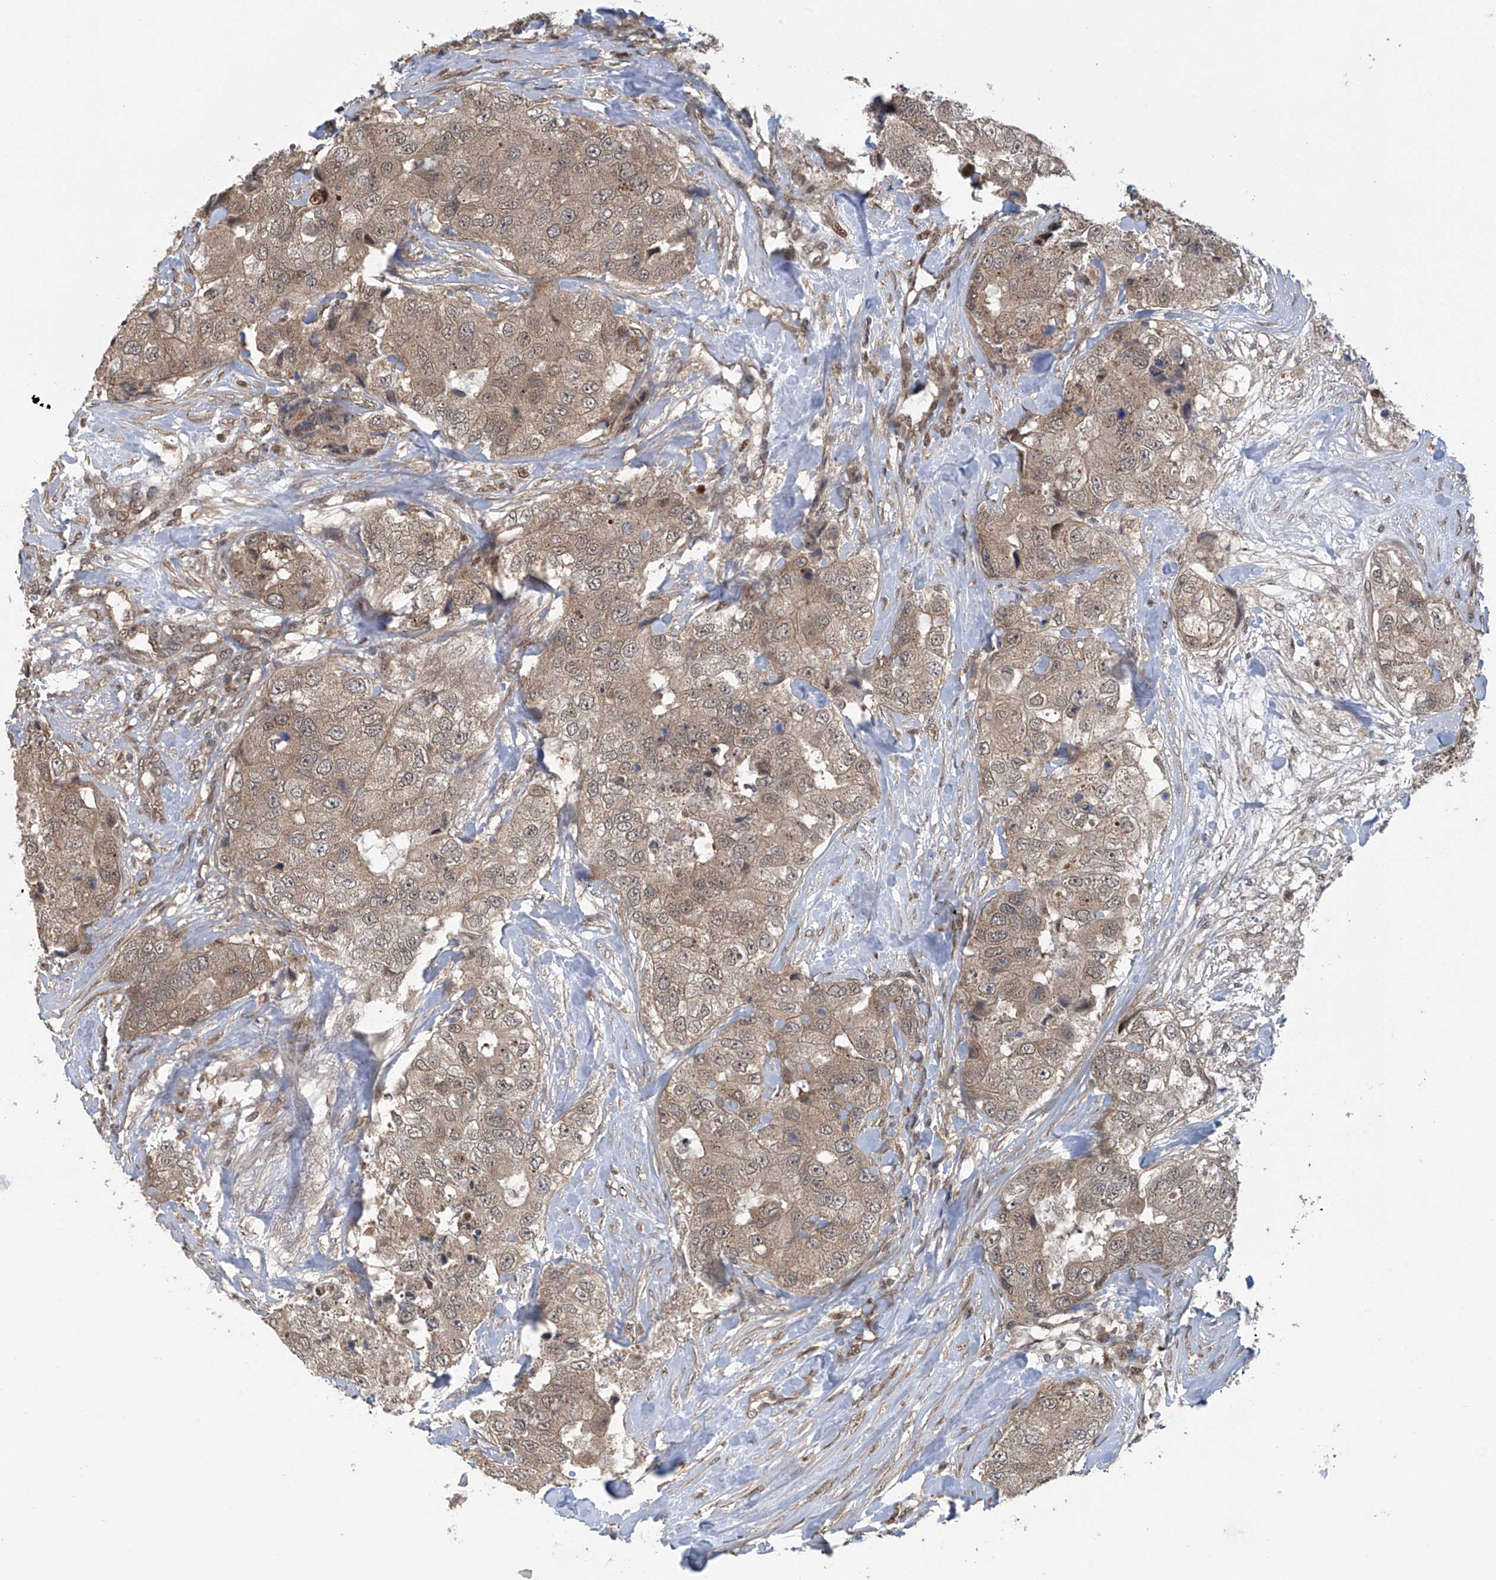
{"staining": {"intensity": "weak", "quantity": ">75%", "location": "cytoplasmic/membranous"}, "tissue": "breast cancer", "cell_type": "Tumor cells", "image_type": "cancer", "snomed": [{"axis": "morphology", "description": "Duct carcinoma"}, {"axis": "topography", "description": "Breast"}], "caption": "Human breast cancer stained for a protein (brown) displays weak cytoplasmic/membranous positive staining in about >75% of tumor cells.", "gene": "ABHD13", "patient": {"sex": "female", "age": 62}}